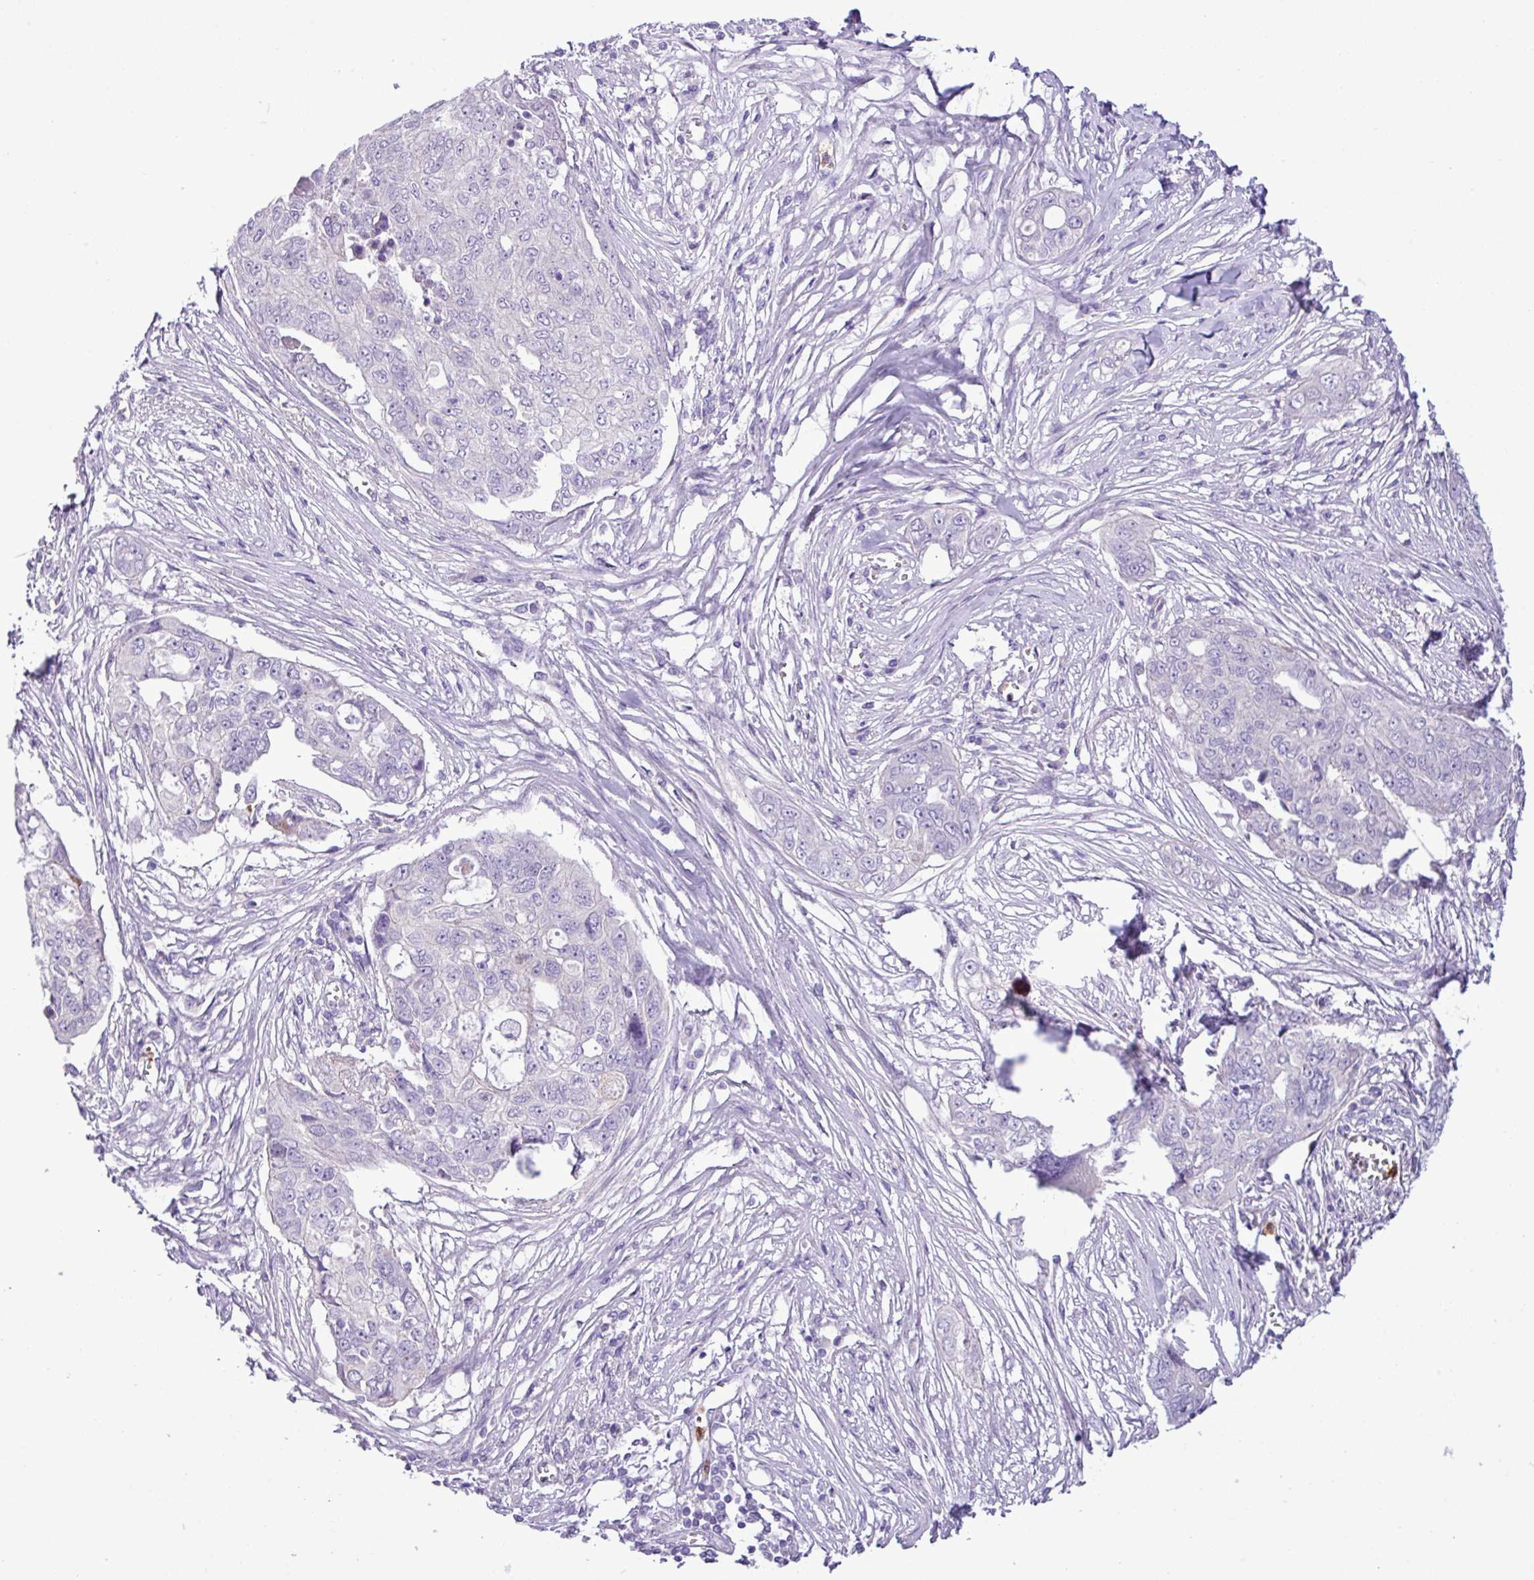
{"staining": {"intensity": "negative", "quantity": "none", "location": "none"}, "tissue": "ovarian cancer", "cell_type": "Tumor cells", "image_type": "cancer", "snomed": [{"axis": "morphology", "description": "Carcinoma, endometroid"}, {"axis": "topography", "description": "Ovary"}], "caption": "An immunohistochemistry (IHC) micrograph of ovarian endometroid carcinoma is shown. There is no staining in tumor cells of ovarian endometroid carcinoma.", "gene": "ZSCAN5A", "patient": {"sex": "female", "age": 70}}